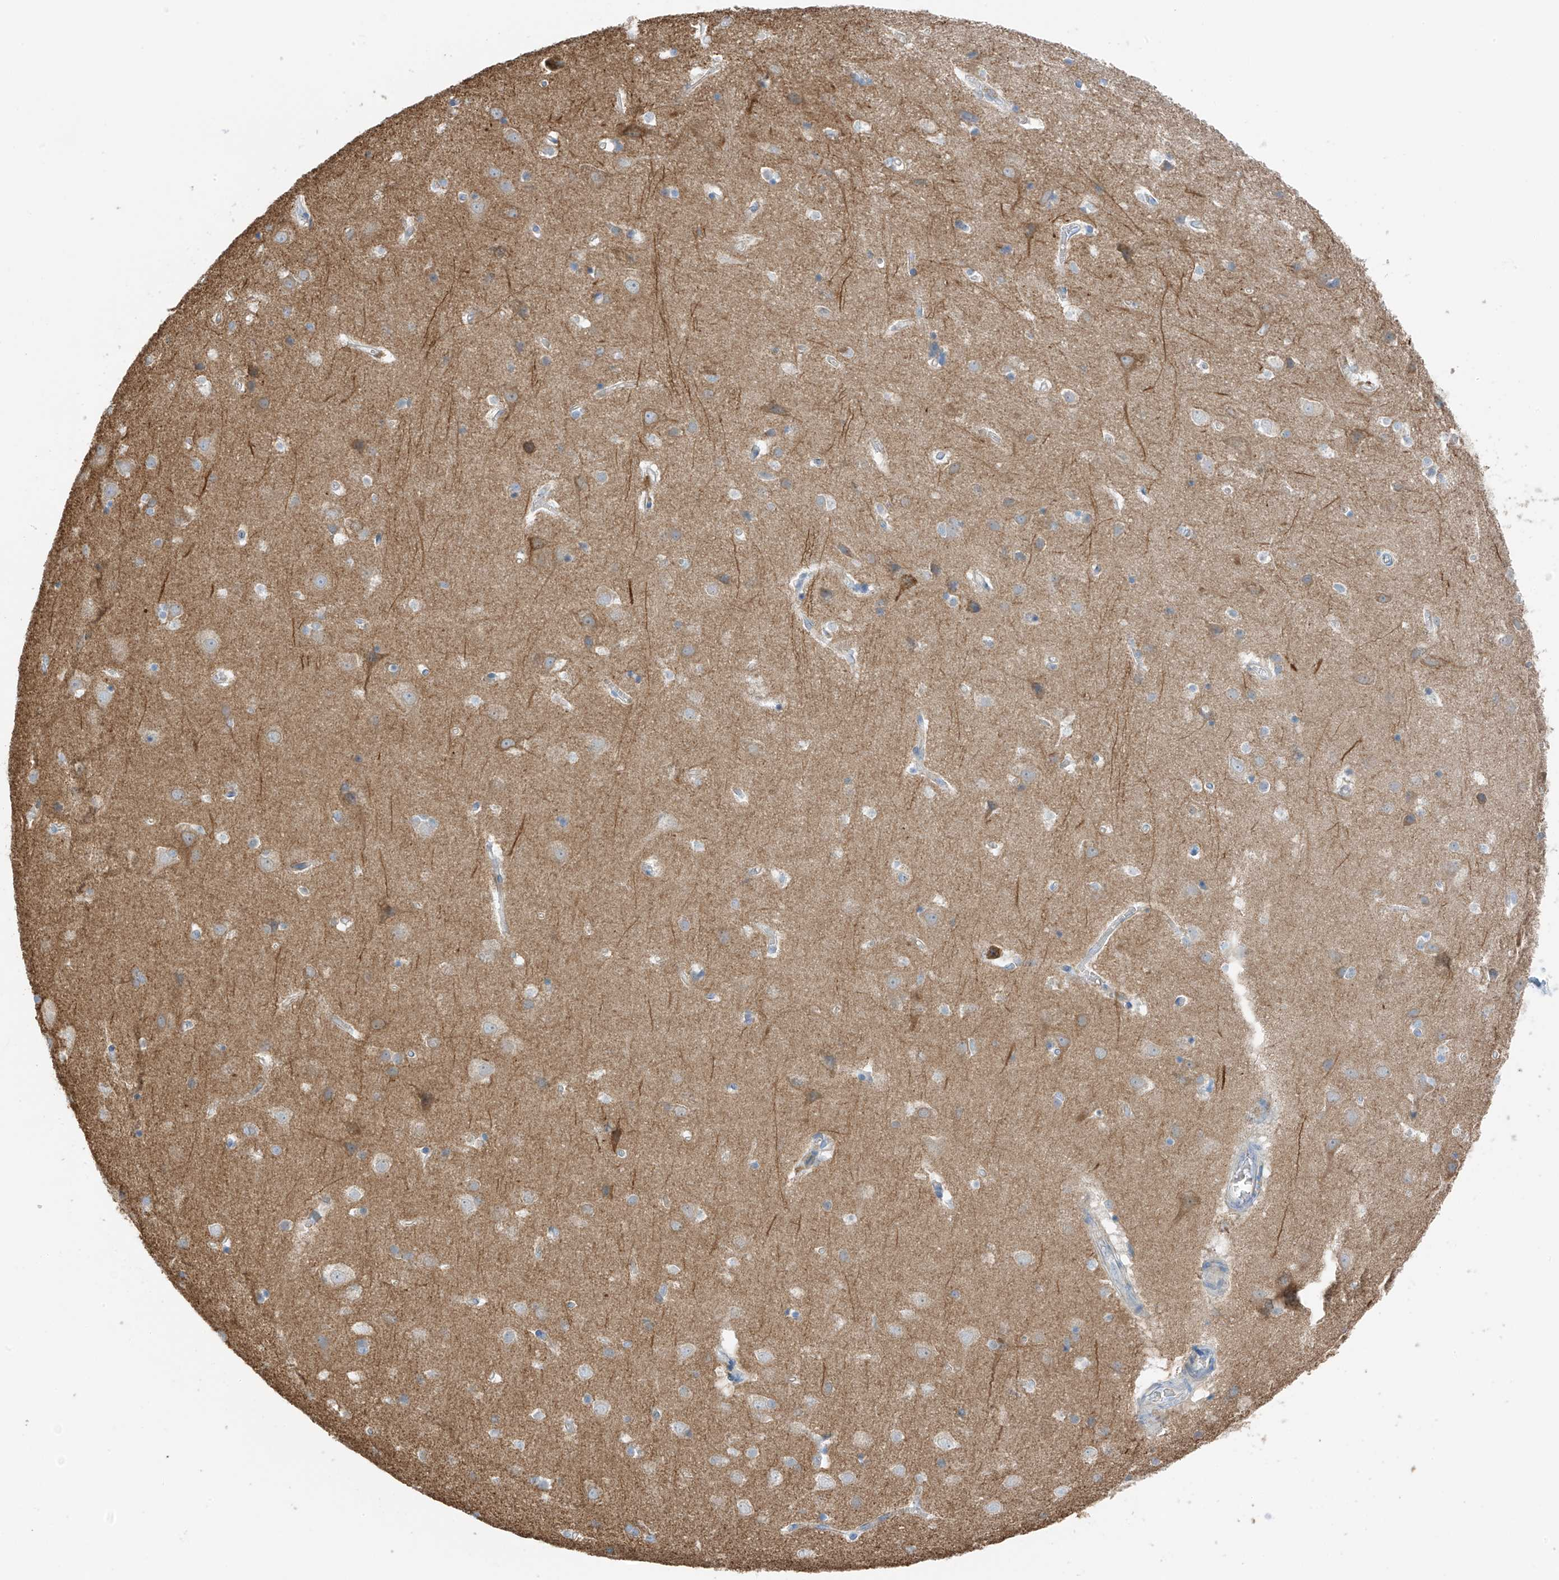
{"staining": {"intensity": "negative", "quantity": "none", "location": "none"}, "tissue": "cerebral cortex", "cell_type": "Endothelial cells", "image_type": "normal", "snomed": [{"axis": "morphology", "description": "Normal tissue, NOS"}, {"axis": "topography", "description": "Cerebral cortex"}], "caption": "IHC micrograph of benign cerebral cortex: cerebral cortex stained with DAB exhibits no significant protein positivity in endothelial cells.", "gene": "NALCN", "patient": {"sex": "male", "age": 54}}